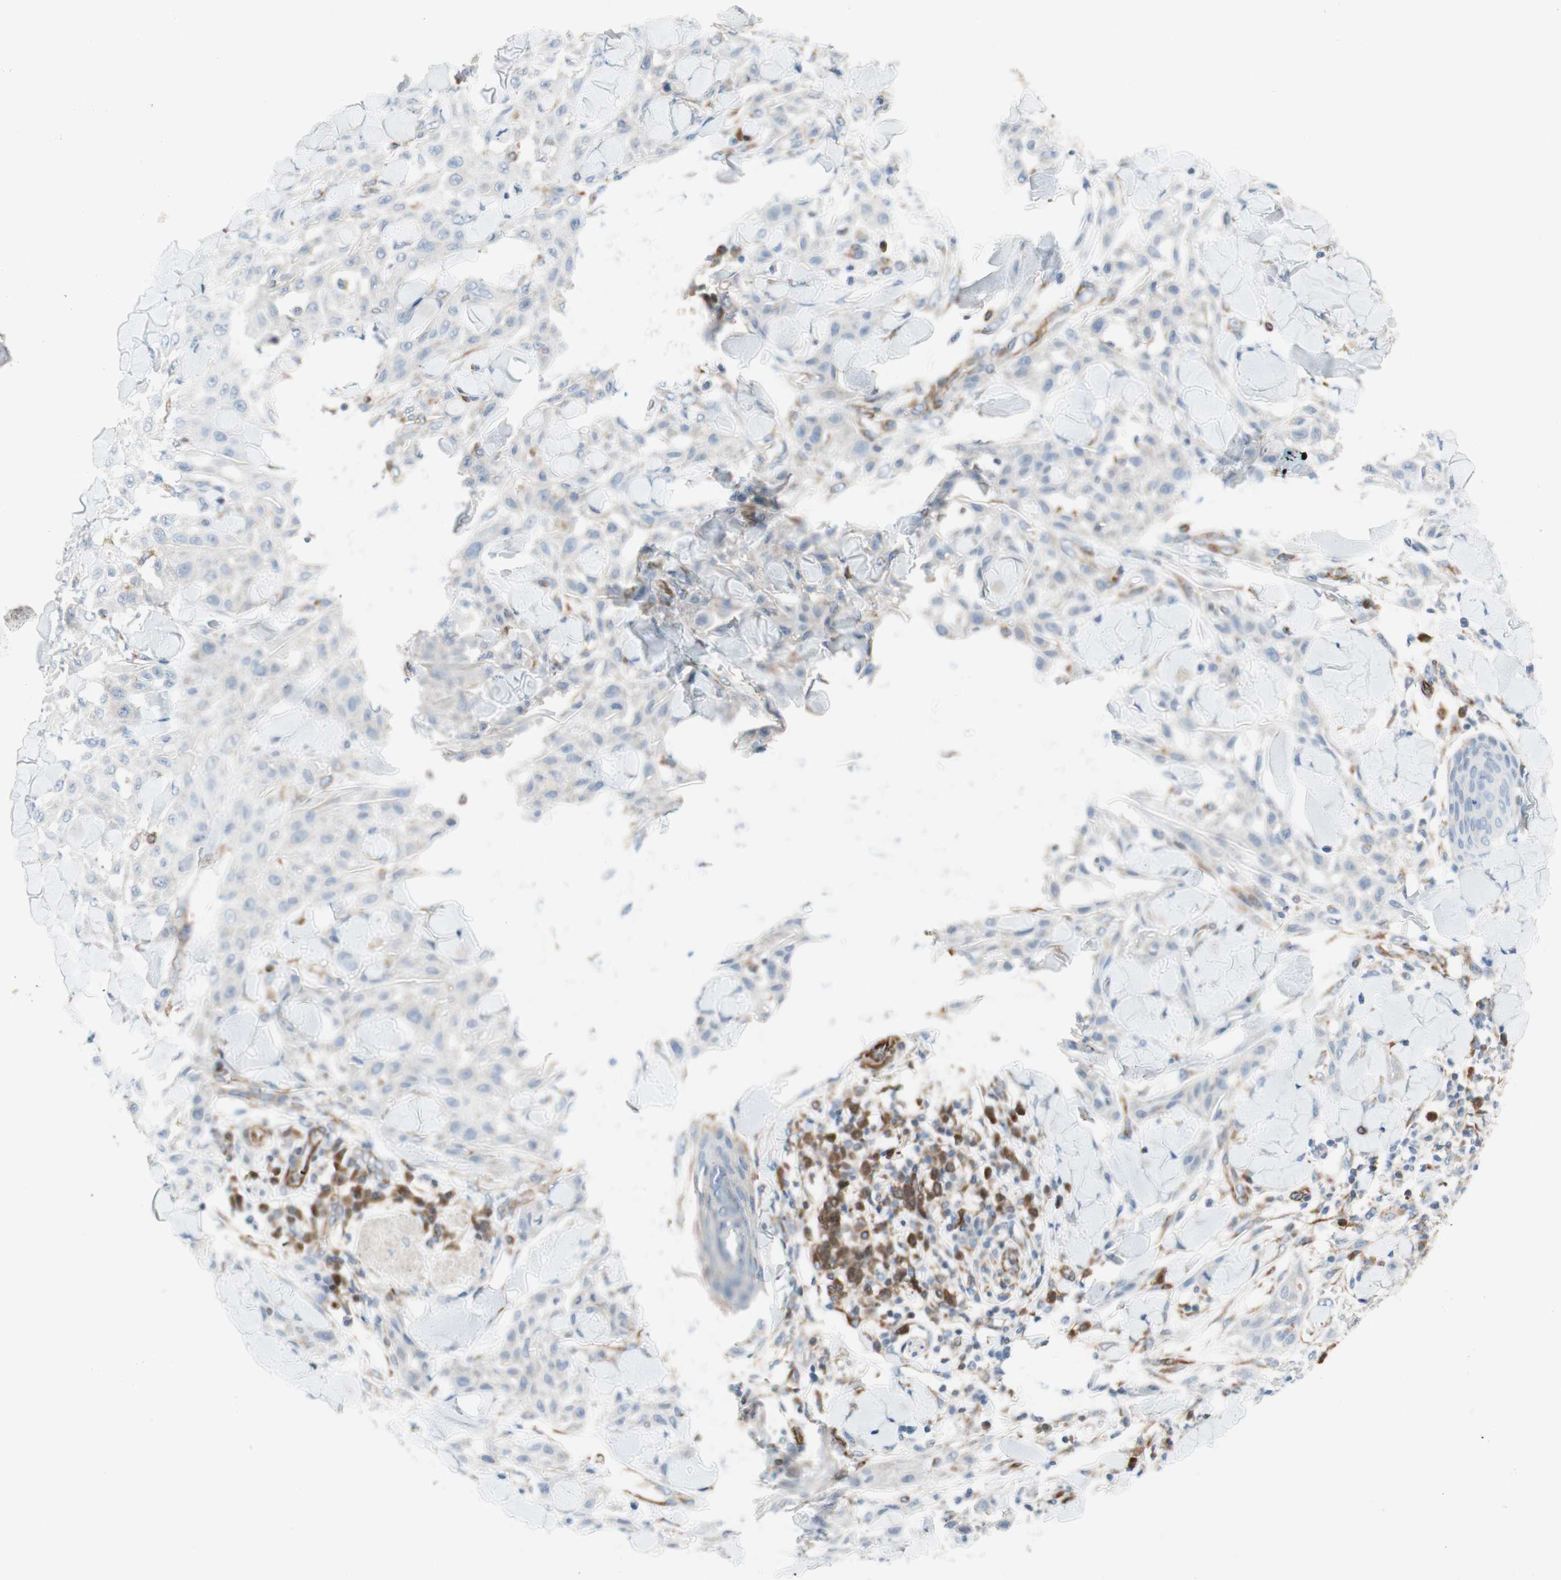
{"staining": {"intensity": "negative", "quantity": "none", "location": "none"}, "tissue": "skin cancer", "cell_type": "Tumor cells", "image_type": "cancer", "snomed": [{"axis": "morphology", "description": "Squamous cell carcinoma, NOS"}, {"axis": "topography", "description": "Skin"}], "caption": "Protein analysis of skin cancer (squamous cell carcinoma) shows no significant positivity in tumor cells.", "gene": "POU2AF1", "patient": {"sex": "male", "age": 24}}